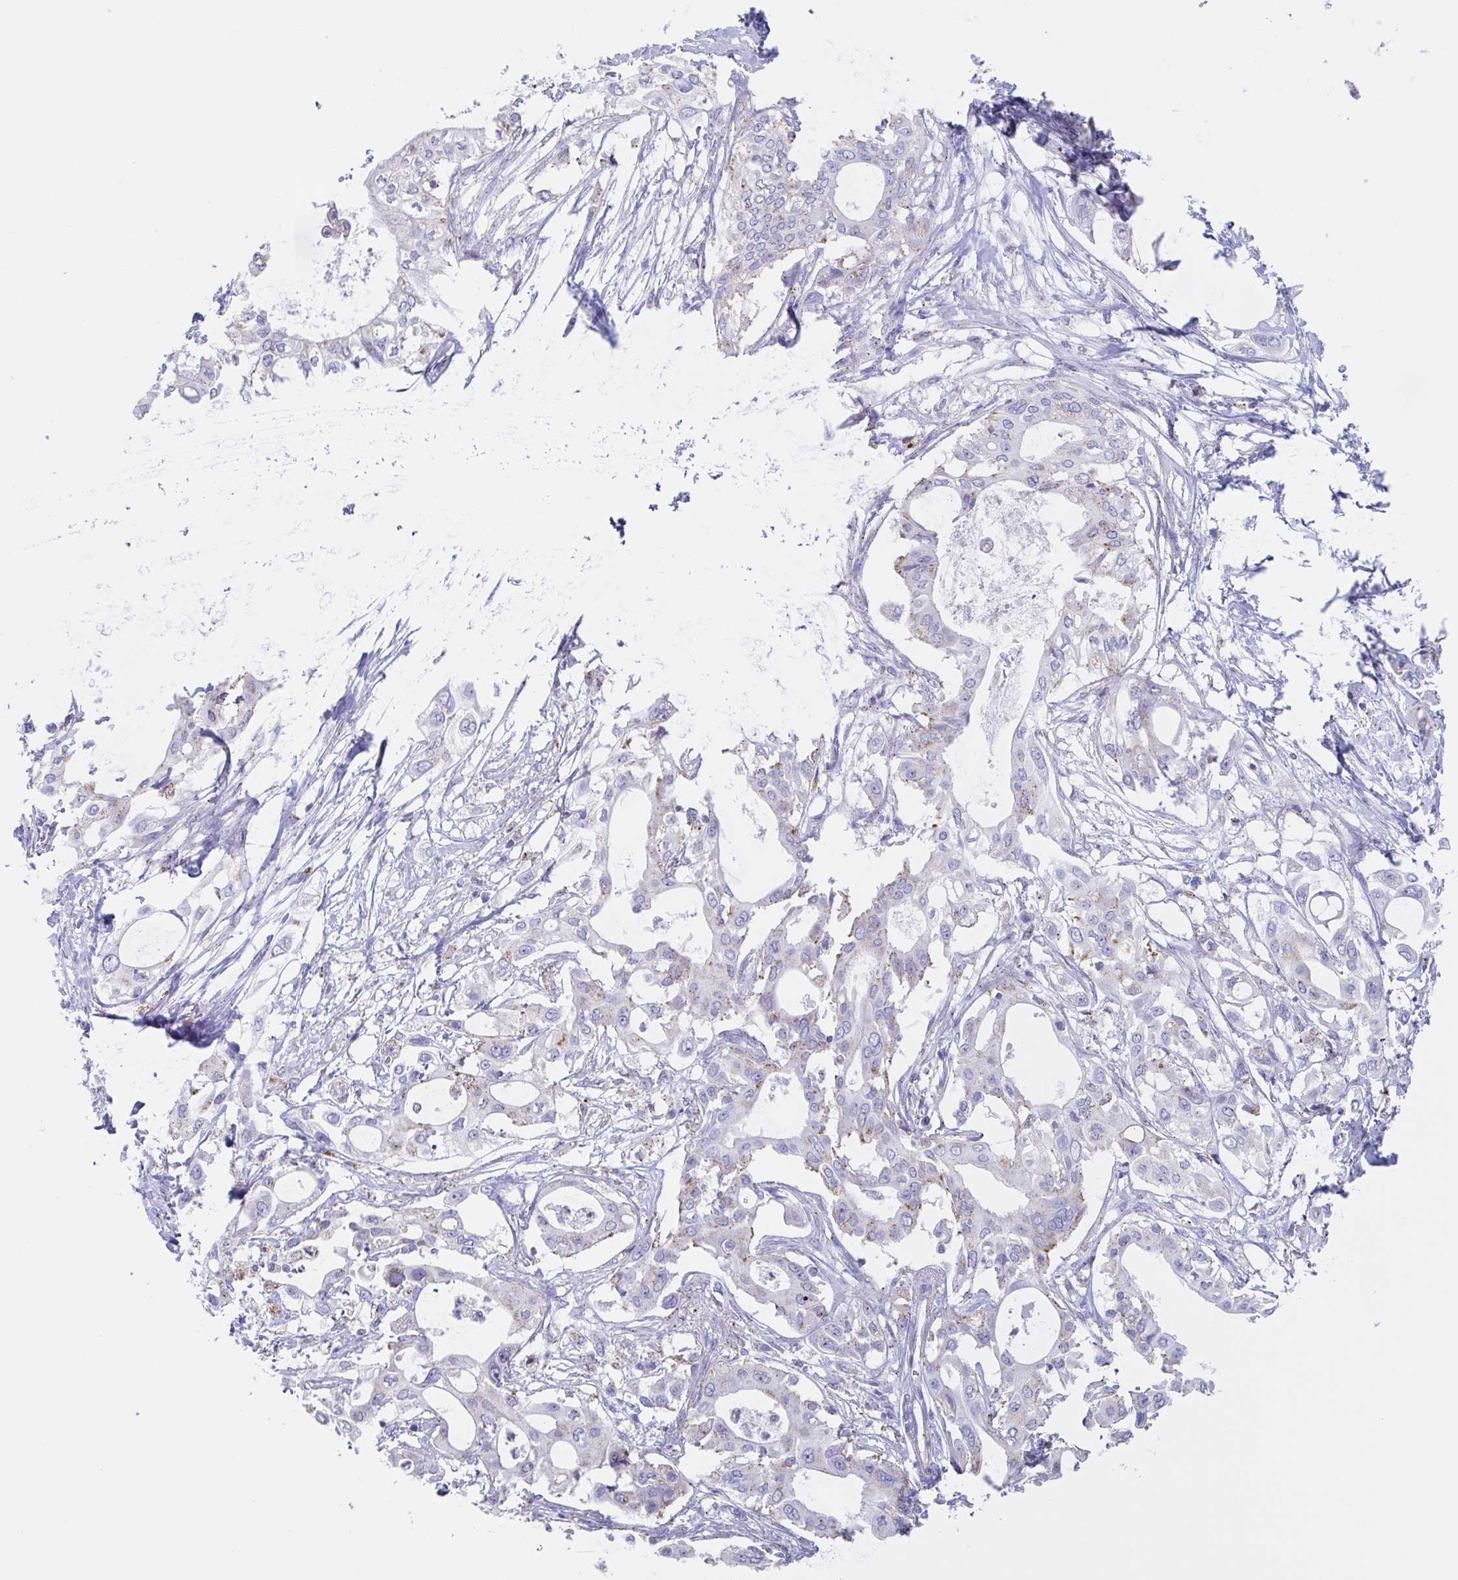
{"staining": {"intensity": "negative", "quantity": "none", "location": "none"}, "tissue": "pancreatic cancer", "cell_type": "Tumor cells", "image_type": "cancer", "snomed": [{"axis": "morphology", "description": "Adenocarcinoma, NOS"}, {"axis": "topography", "description": "Pancreas"}], "caption": "A photomicrograph of pancreatic cancer stained for a protein shows no brown staining in tumor cells.", "gene": "CHMP5", "patient": {"sex": "female", "age": 68}}